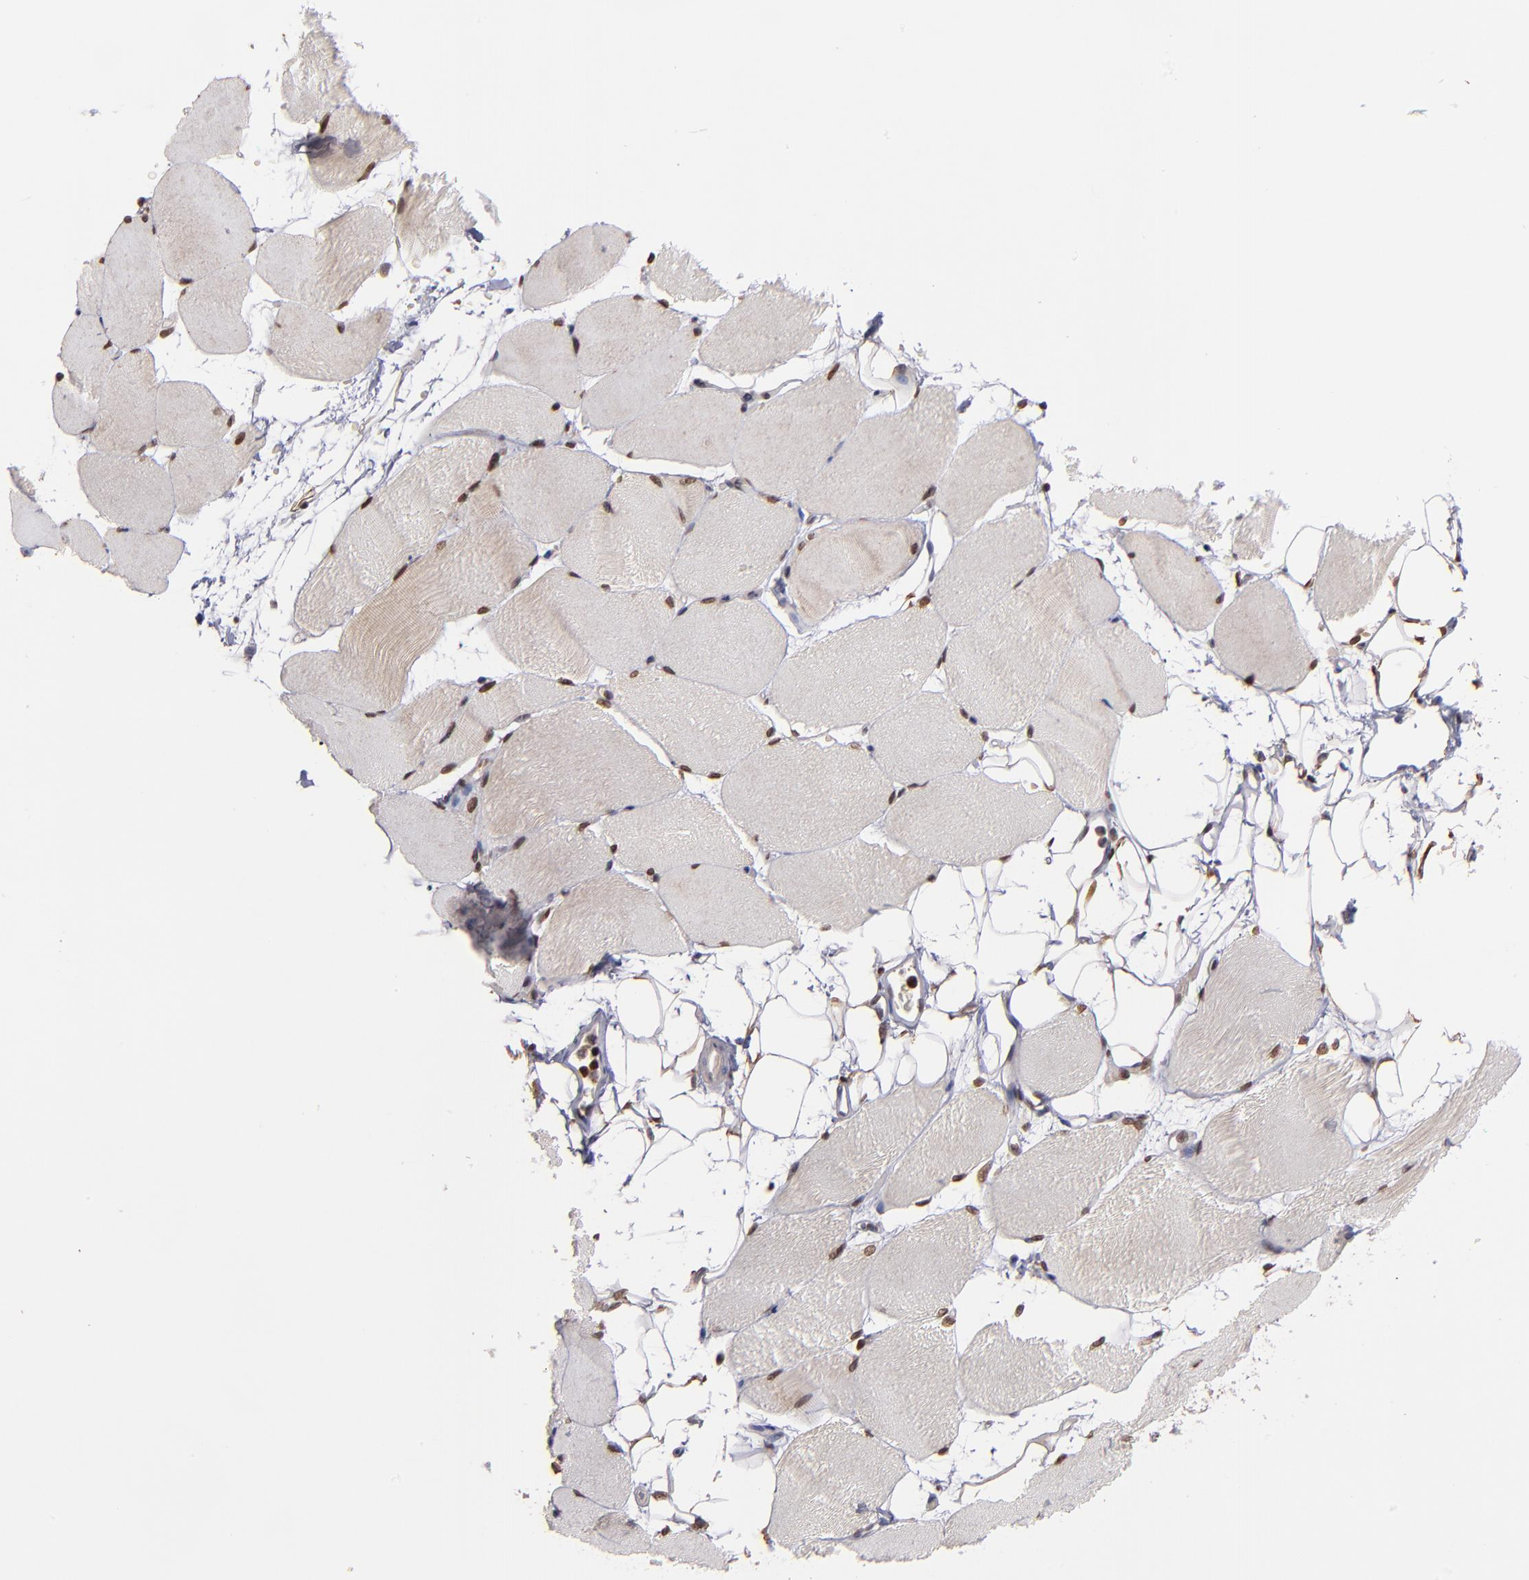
{"staining": {"intensity": "weak", "quantity": "<25%", "location": "cytoplasmic/membranous"}, "tissue": "skeletal muscle", "cell_type": "Myocytes", "image_type": "normal", "snomed": [{"axis": "morphology", "description": "Normal tissue, NOS"}, {"axis": "topography", "description": "Skeletal muscle"}, {"axis": "topography", "description": "Parathyroid gland"}], "caption": "The image displays no significant staining in myocytes of skeletal muscle.", "gene": "TOP1MT", "patient": {"sex": "female", "age": 37}}